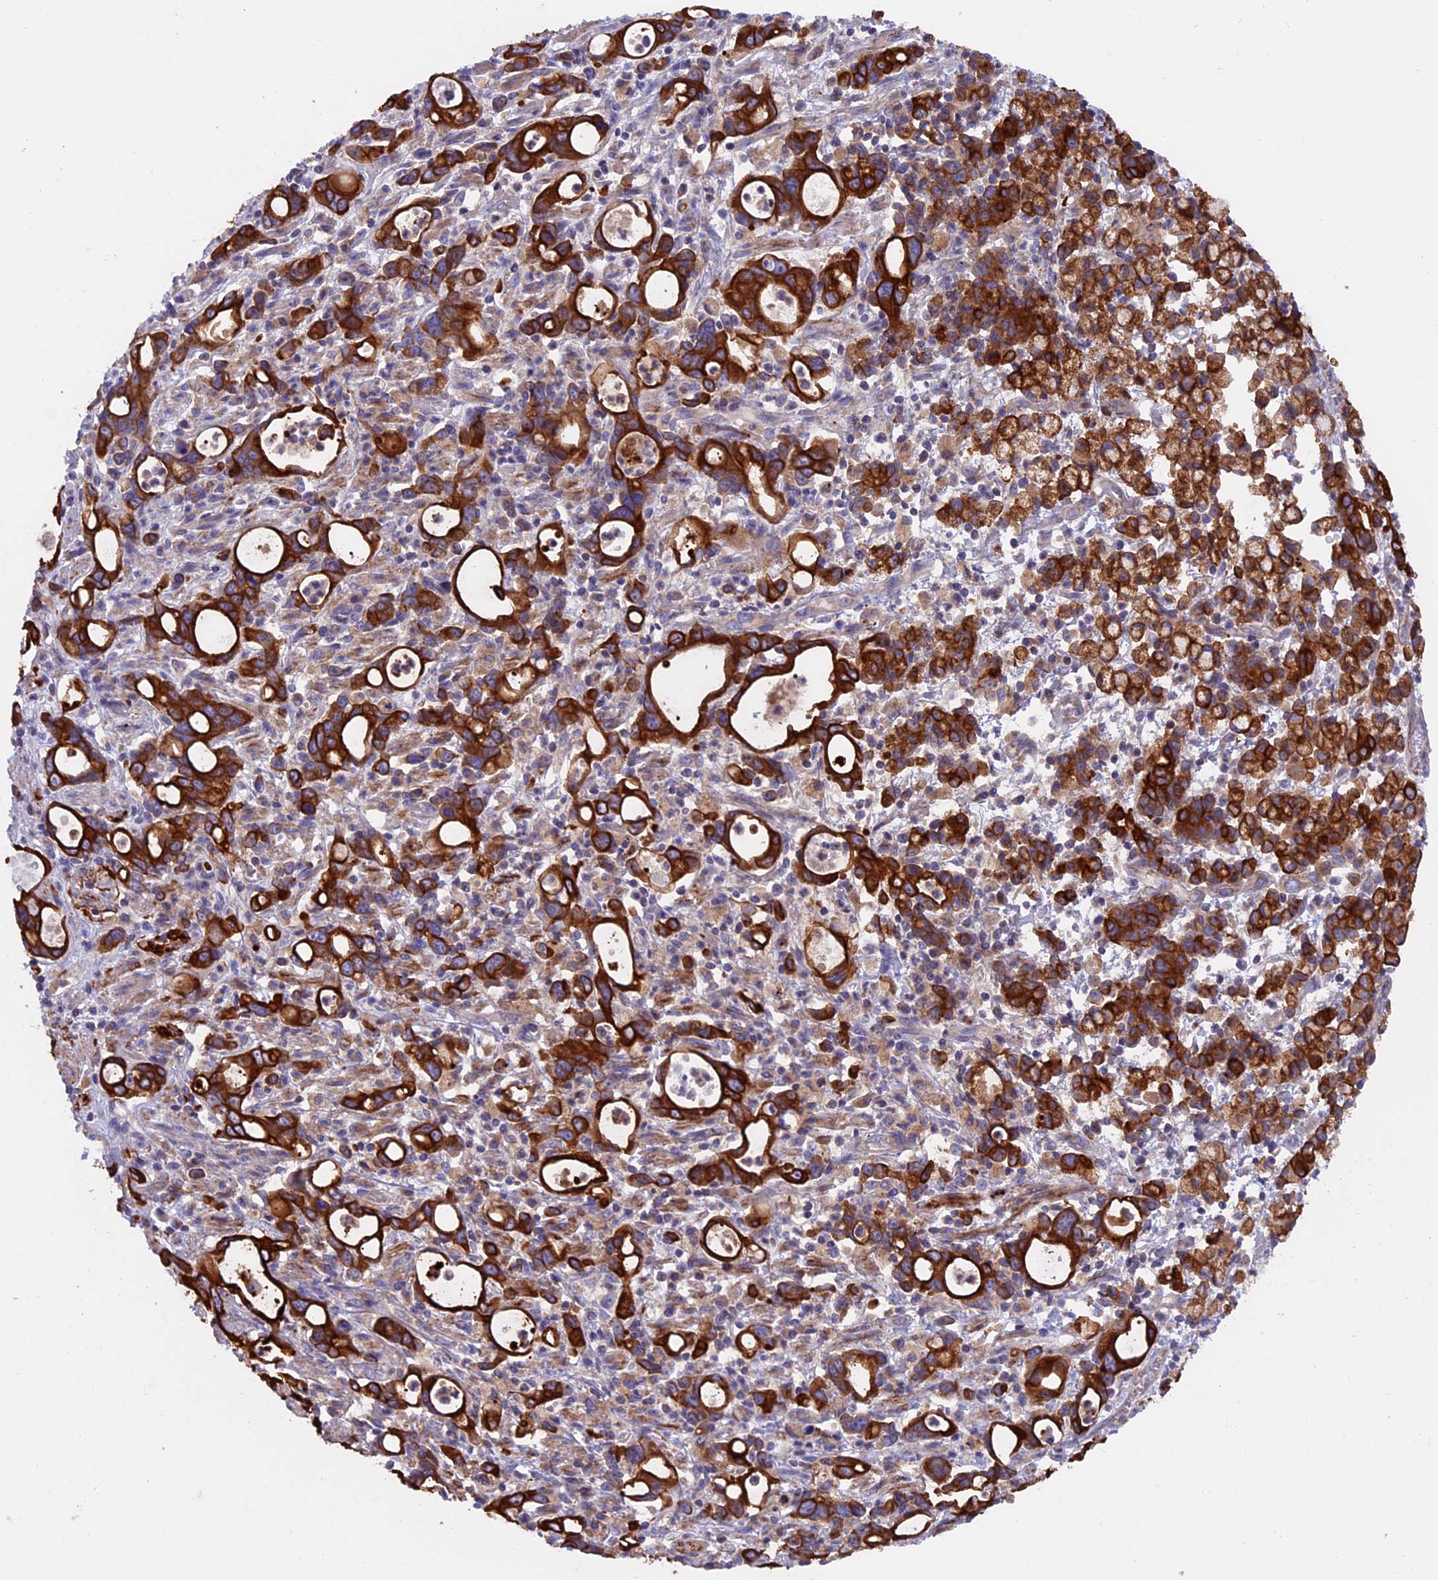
{"staining": {"intensity": "strong", "quantity": ">75%", "location": "cytoplasmic/membranous"}, "tissue": "stomach cancer", "cell_type": "Tumor cells", "image_type": "cancer", "snomed": [{"axis": "morphology", "description": "Adenocarcinoma, NOS"}, {"axis": "topography", "description": "Stomach, lower"}], "caption": "Immunohistochemical staining of human adenocarcinoma (stomach) exhibits strong cytoplasmic/membranous protein positivity in about >75% of tumor cells. Immunohistochemistry (ihc) stains the protein of interest in brown and the nuclei are stained blue.", "gene": "PTPN9", "patient": {"sex": "female", "age": 43}}